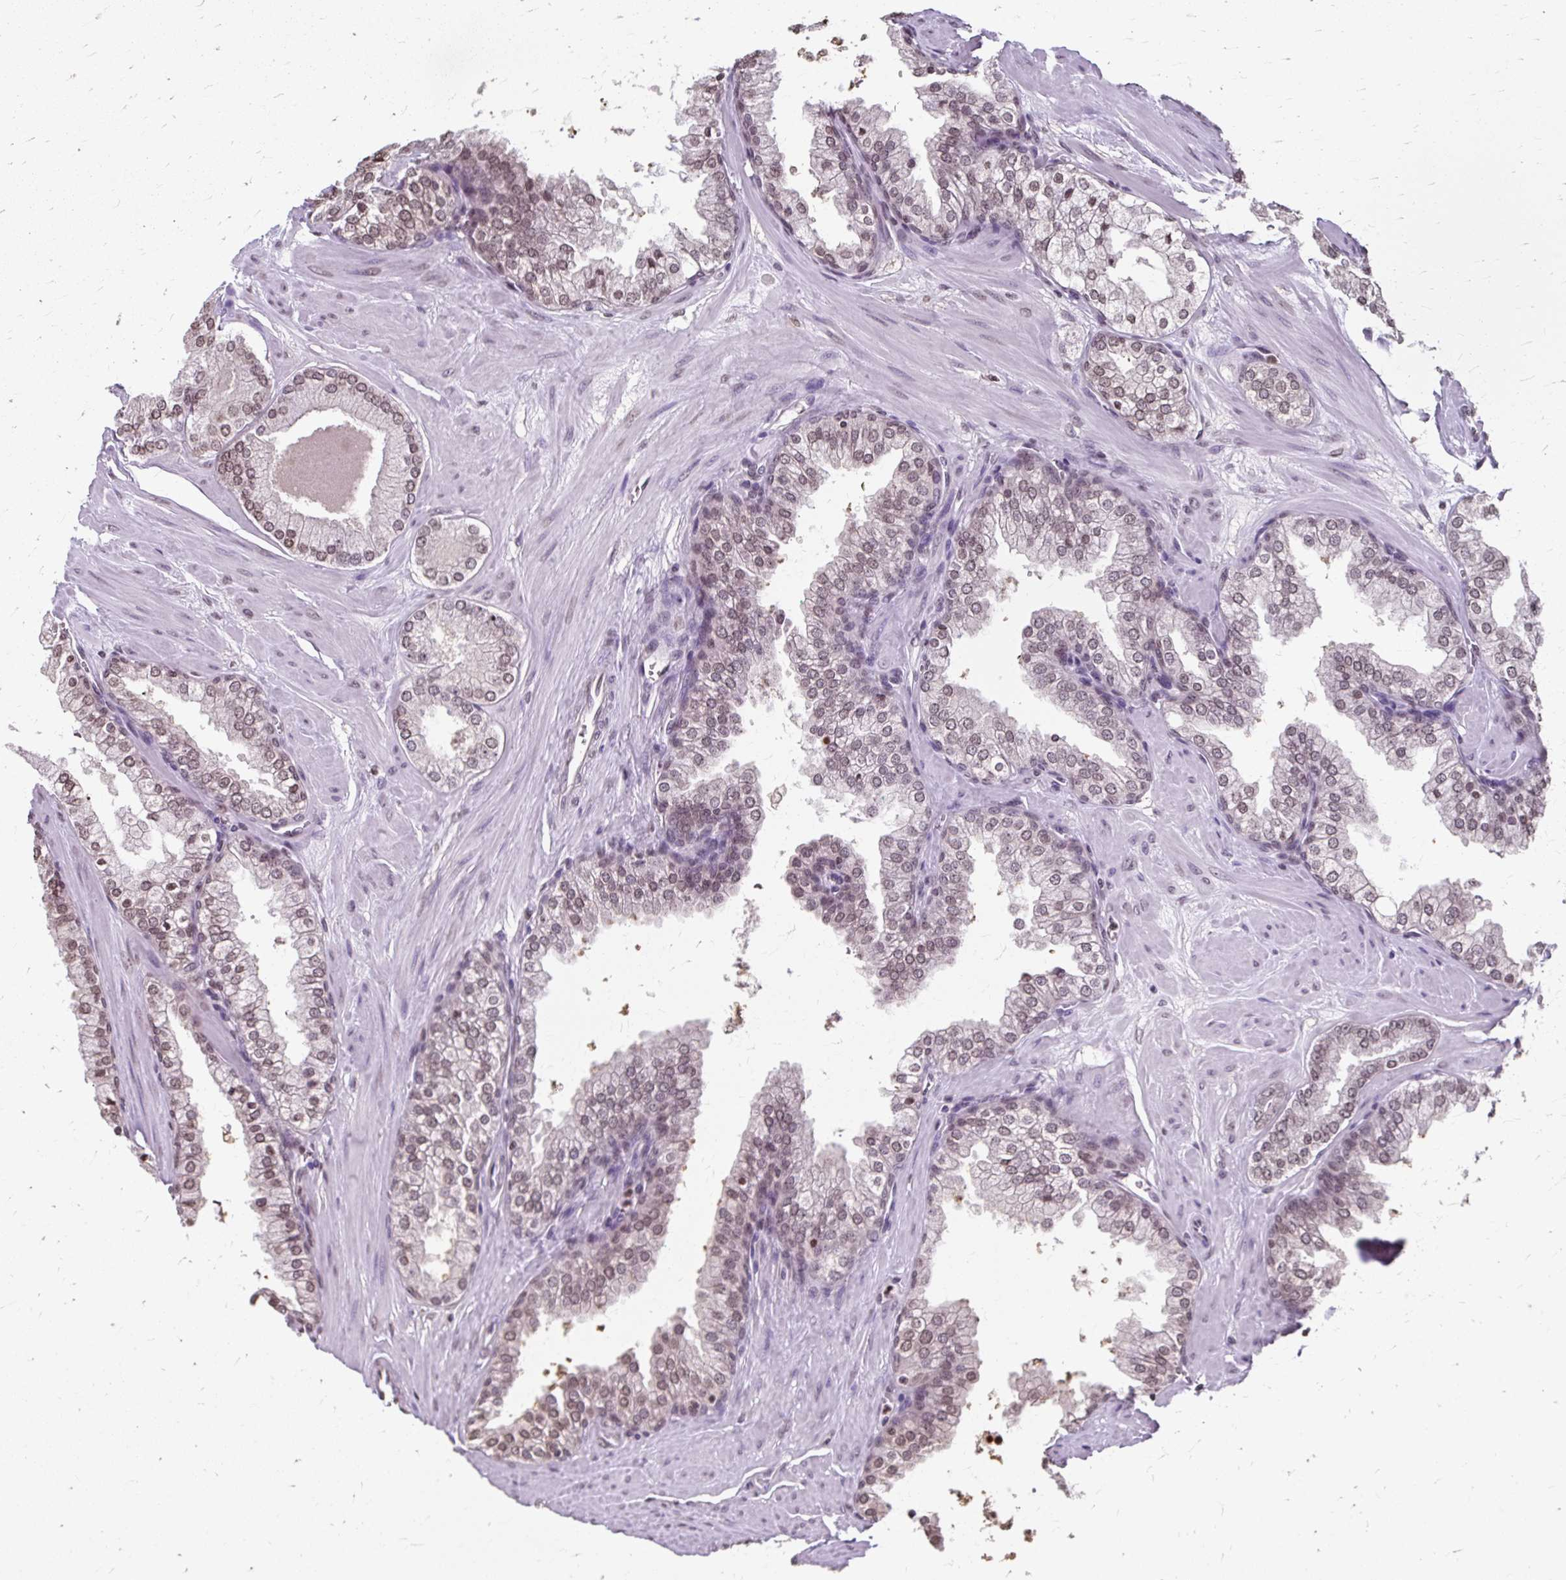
{"staining": {"intensity": "moderate", "quantity": ">75%", "location": "nuclear"}, "tissue": "prostate cancer", "cell_type": "Tumor cells", "image_type": "cancer", "snomed": [{"axis": "morphology", "description": "Adenocarcinoma, Low grade"}, {"axis": "topography", "description": "Prostate"}], "caption": "An immunohistochemistry (IHC) histopathology image of tumor tissue is shown. Protein staining in brown shows moderate nuclear positivity in prostate cancer within tumor cells.", "gene": "ORC3", "patient": {"sex": "male", "age": 42}}